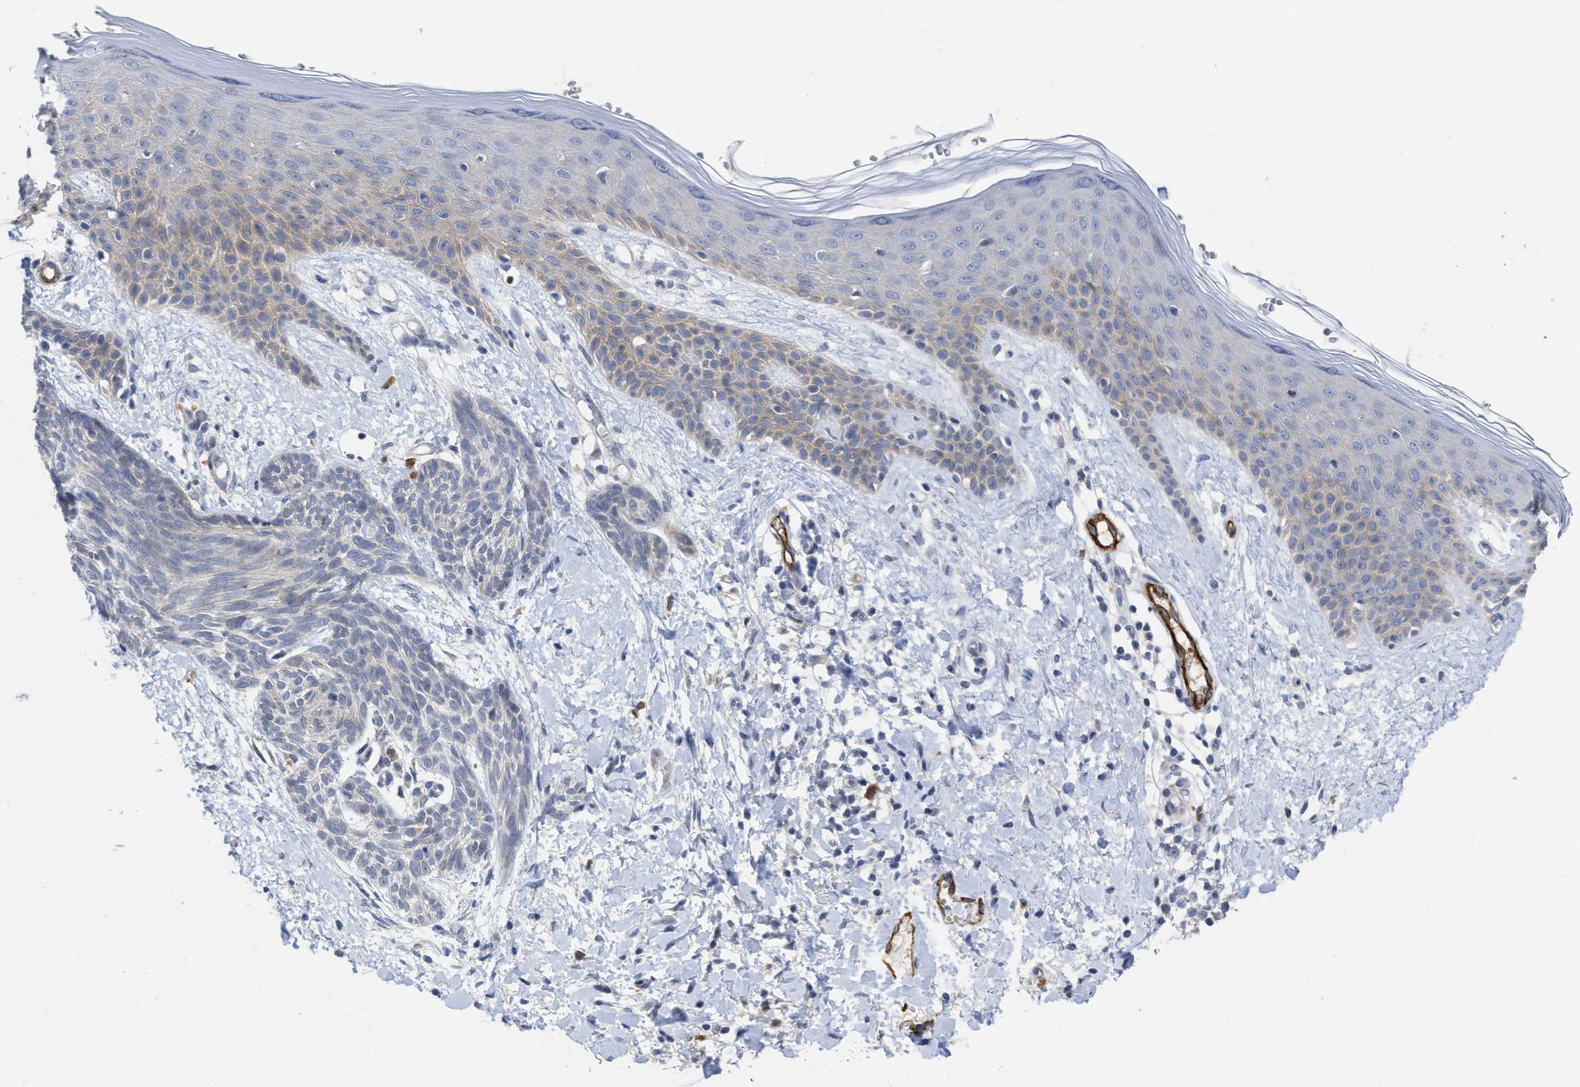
{"staining": {"intensity": "negative", "quantity": "none", "location": "none"}, "tissue": "skin cancer", "cell_type": "Tumor cells", "image_type": "cancer", "snomed": [{"axis": "morphology", "description": "Basal cell carcinoma"}, {"axis": "topography", "description": "Skin"}], "caption": "Skin cancer (basal cell carcinoma) stained for a protein using immunohistochemistry (IHC) shows no positivity tumor cells.", "gene": "ACKR1", "patient": {"sex": "female", "age": 59}}